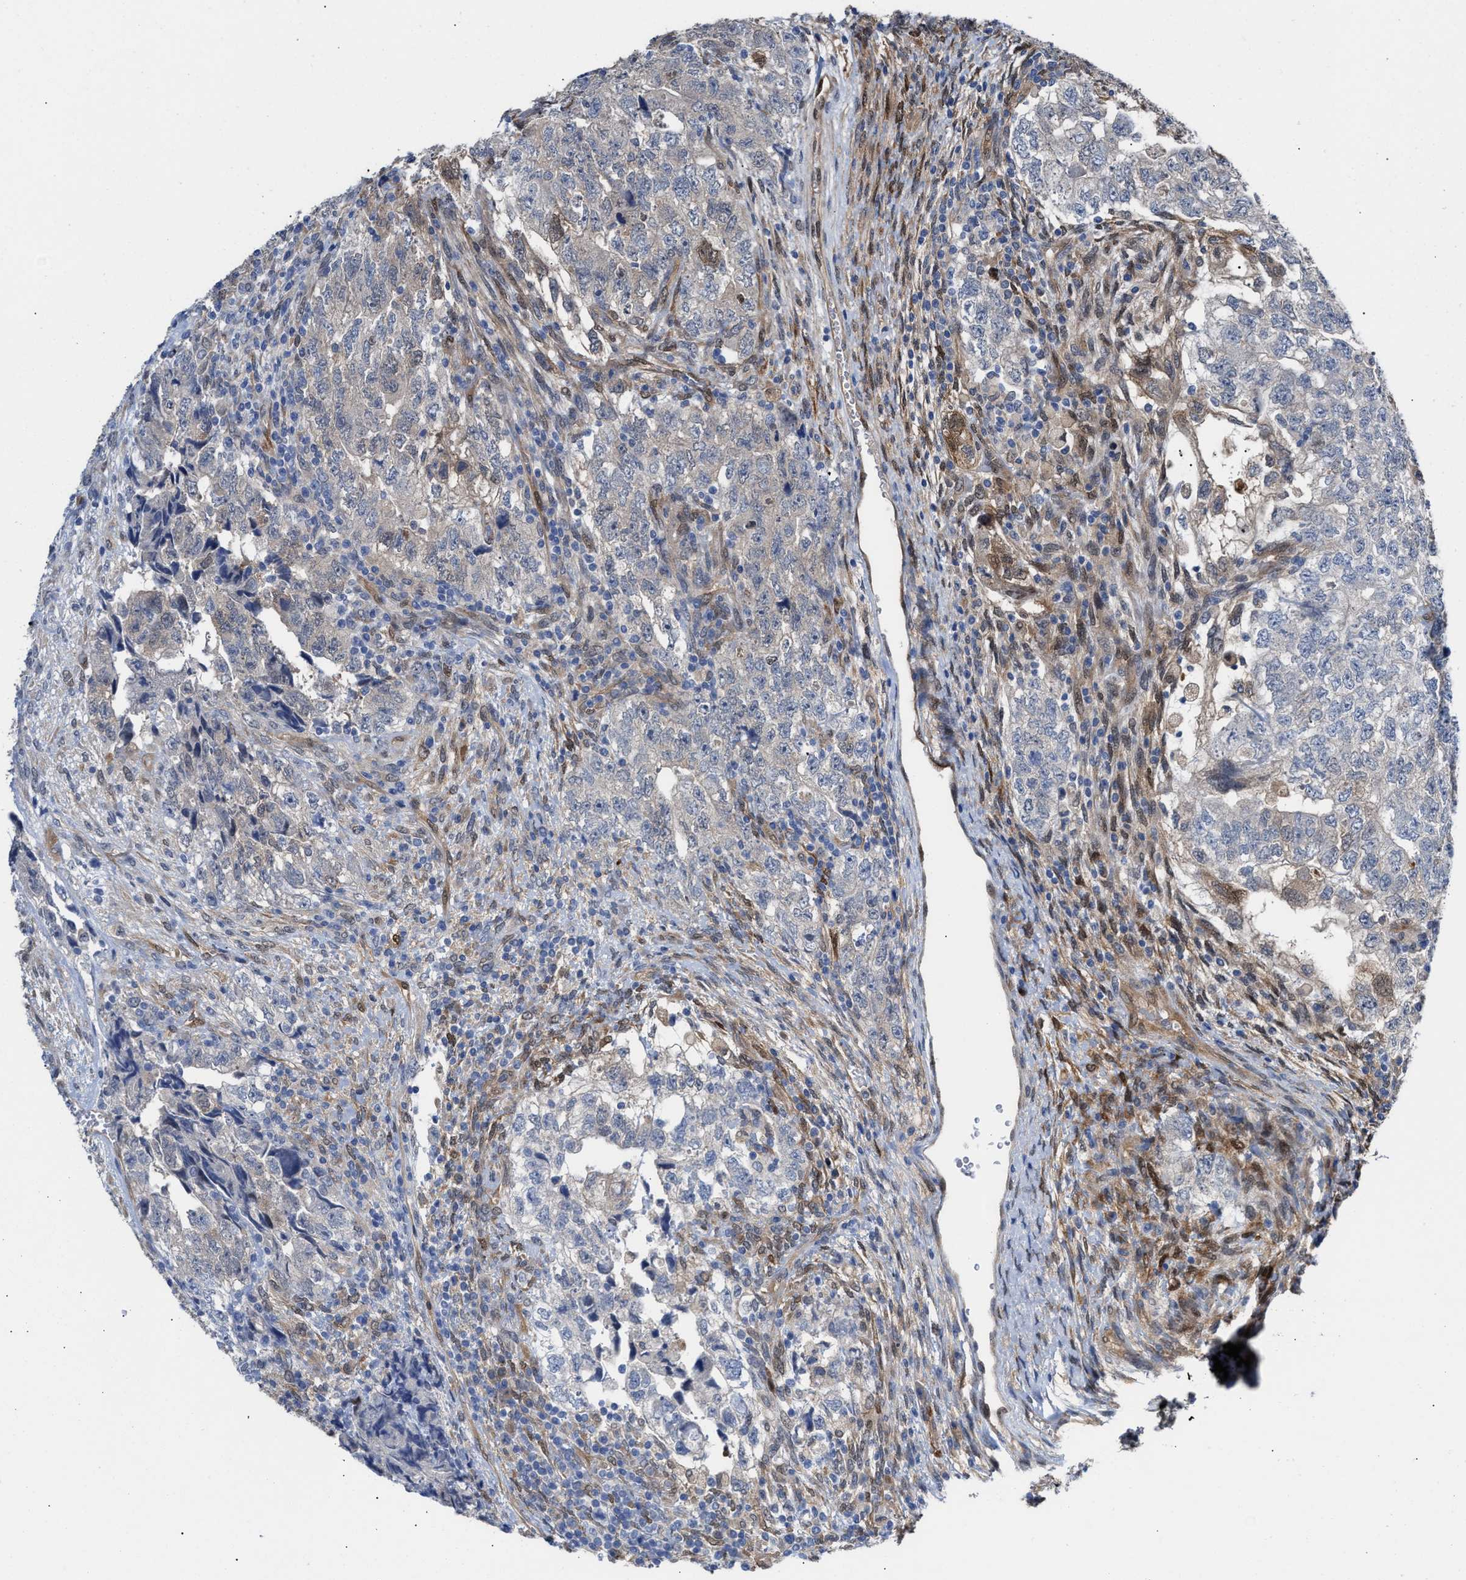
{"staining": {"intensity": "negative", "quantity": "none", "location": "none"}, "tissue": "testis cancer", "cell_type": "Tumor cells", "image_type": "cancer", "snomed": [{"axis": "morphology", "description": "Carcinoma, Embryonal, NOS"}, {"axis": "topography", "description": "Testis"}], "caption": "Immunohistochemistry of human testis cancer (embryonal carcinoma) reveals no expression in tumor cells.", "gene": "TP53I3", "patient": {"sex": "male", "age": 36}}